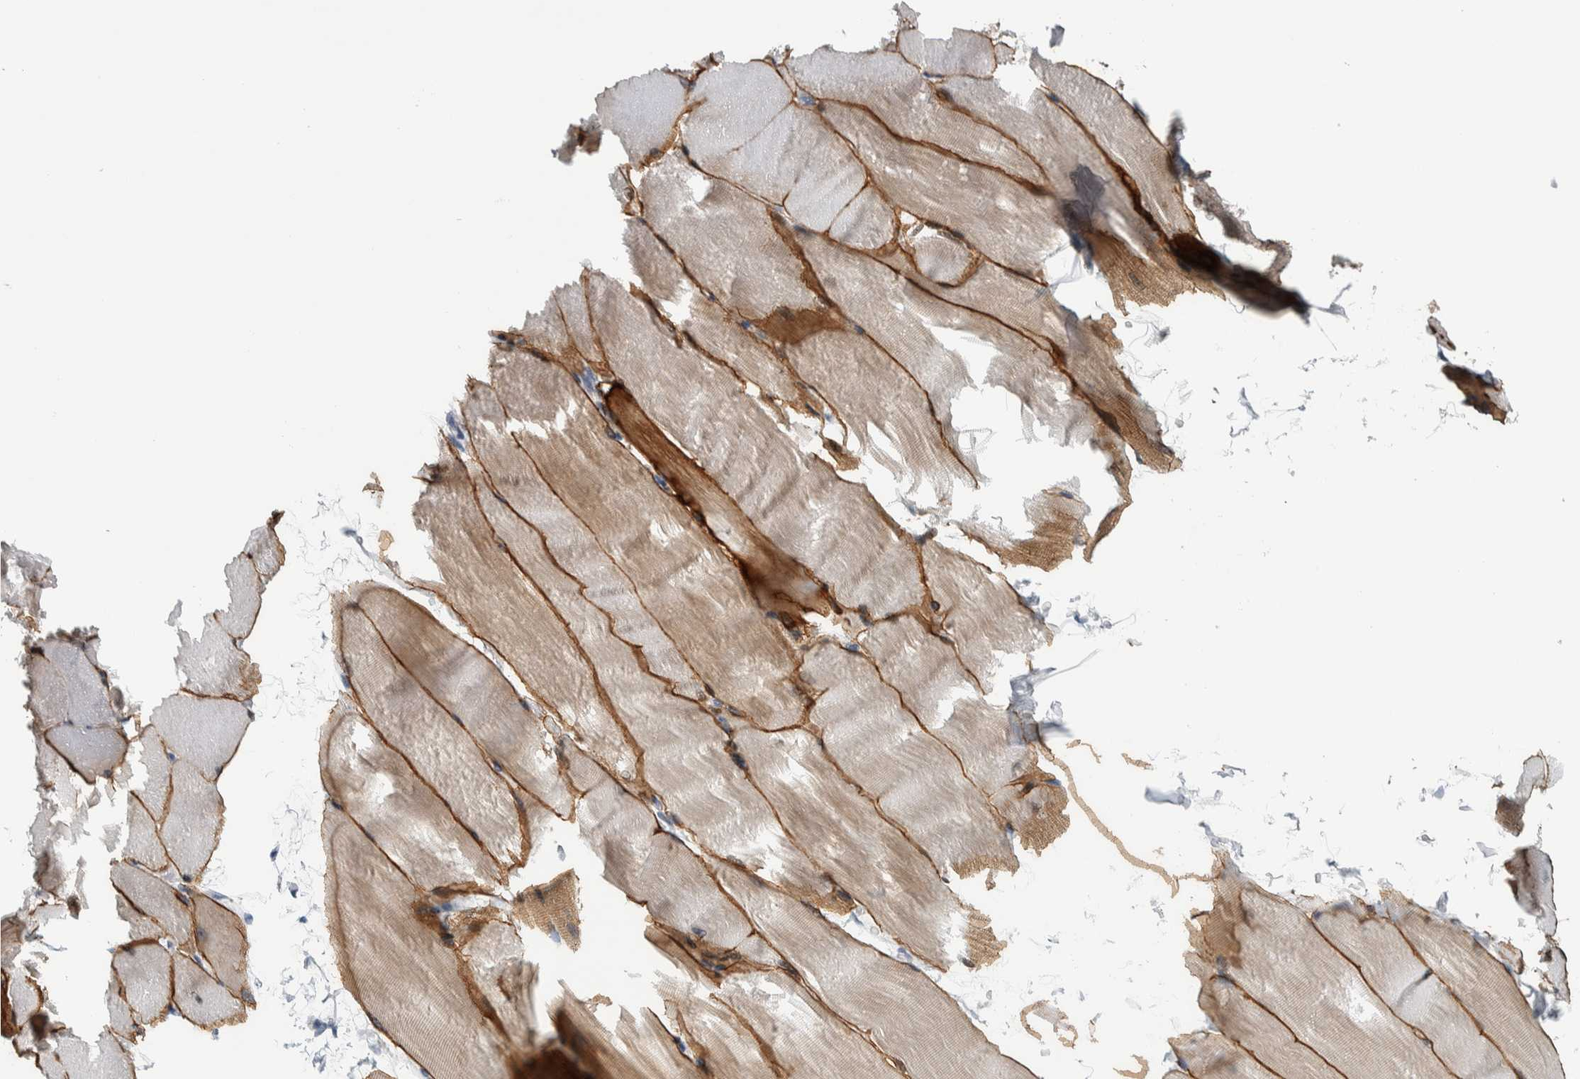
{"staining": {"intensity": "moderate", "quantity": ">75%", "location": "cytoplasmic/membranous"}, "tissue": "skeletal muscle", "cell_type": "Myocytes", "image_type": "normal", "snomed": [{"axis": "morphology", "description": "Normal tissue, NOS"}, {"axis": "topography", "description": "Skeletal muscle"}, {"axis": "topography", "description": "Parathyroid gland"}], "caption": "A brown stain highlights moderate cytoplasmic/membranous positivity of a protein in myocytes of unremarkable human skeletal muscle. The staining is performed using DAB brown chromogen to label protein expression. The nuclei are counter-stained blue using hematoxylin.", "gene": "CAVIN4", "patient": {"sex": "female", "age": 37}}